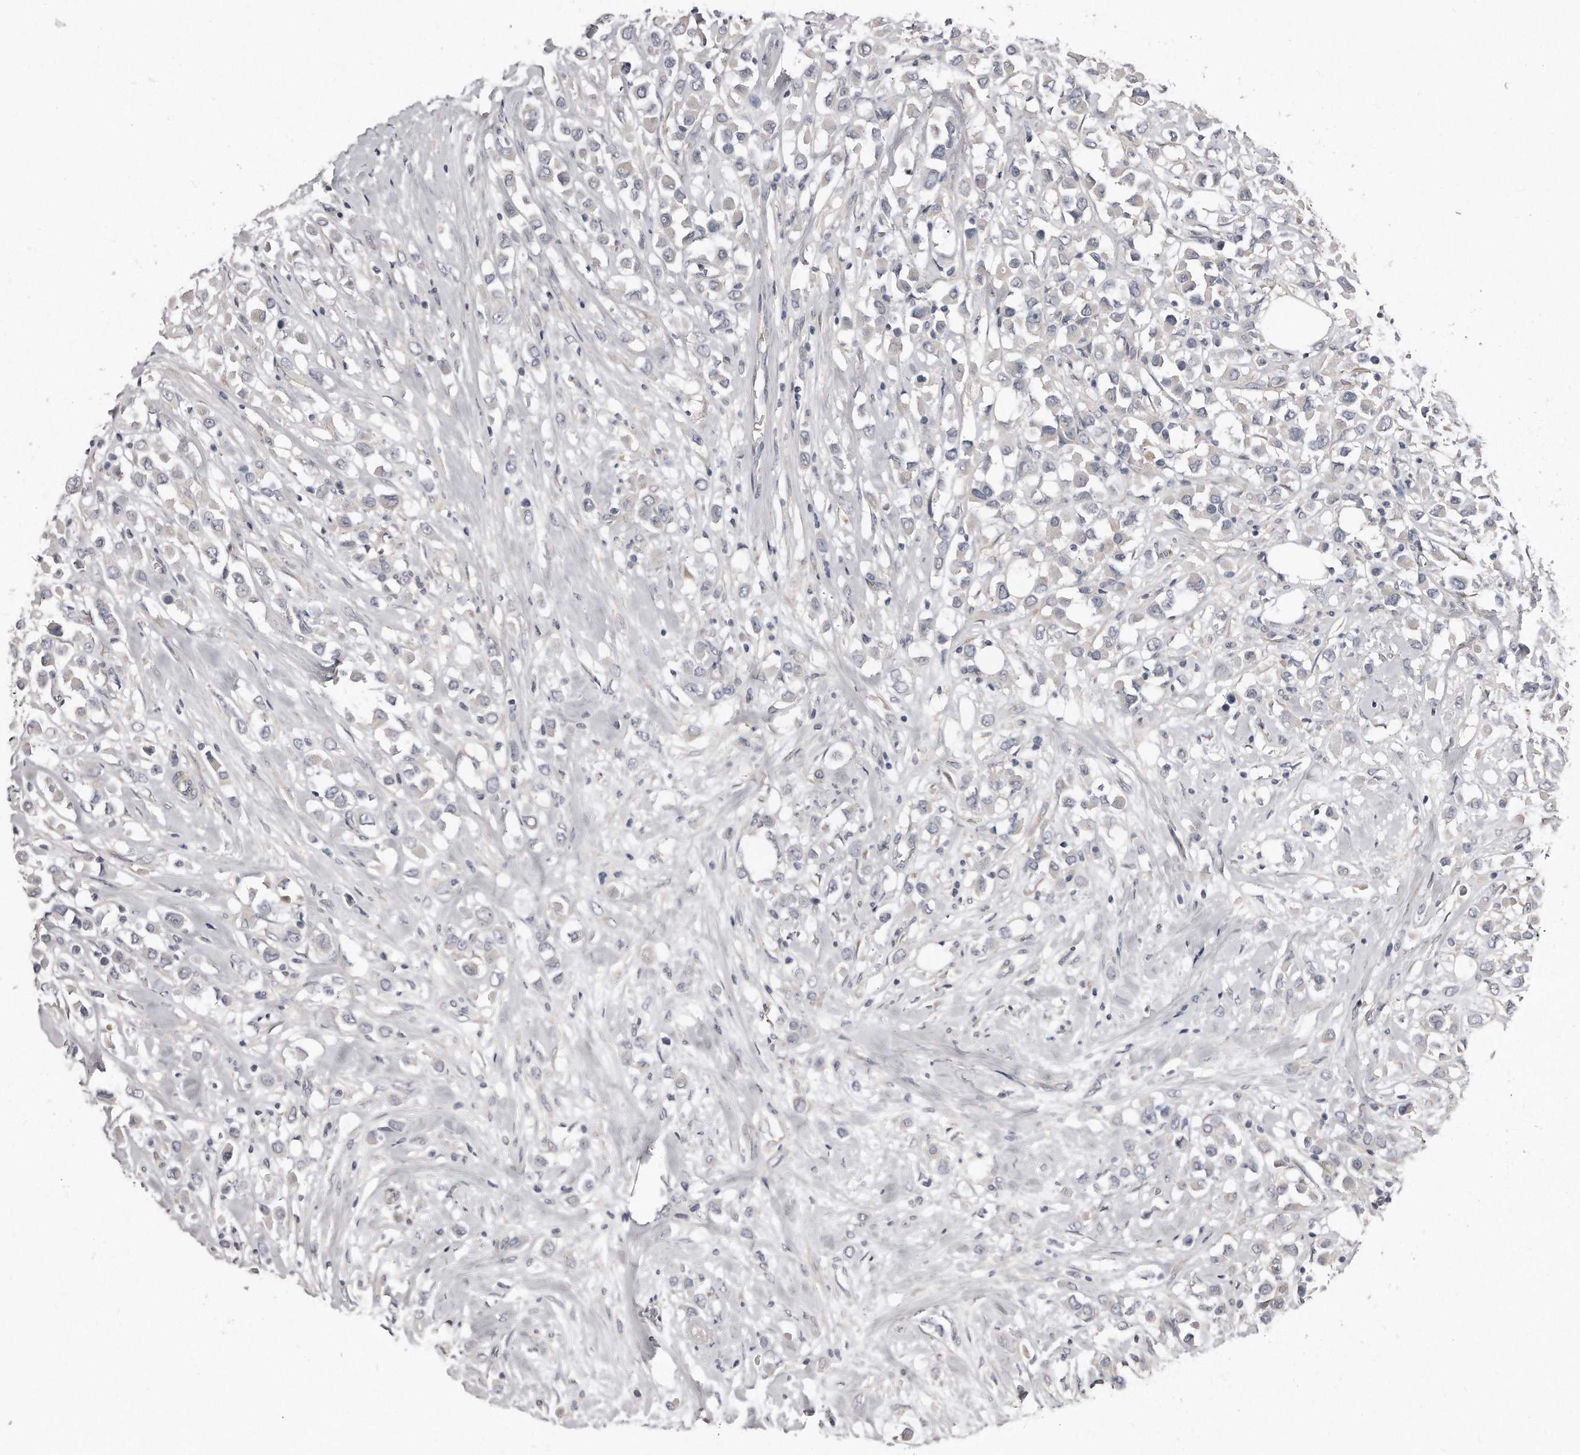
{"staining": {"intensity": "negative", "quantity": "none", "location": "none"}, "tissue": "breast cancer", "cell_type": "Tumor cells", "image_type": "cancer", "snomed": [{"axis": "morphology", "description": "Duct carcinoma"}, {"axis": "topography", "description": "Breast"}], "caption": "Human breast cancer stained for a protein using immunohistochemistry (IHC) displays no expression in tumor cells.", "gene": "LMOD1", "patient": {"sex": "female", "age": 61}}